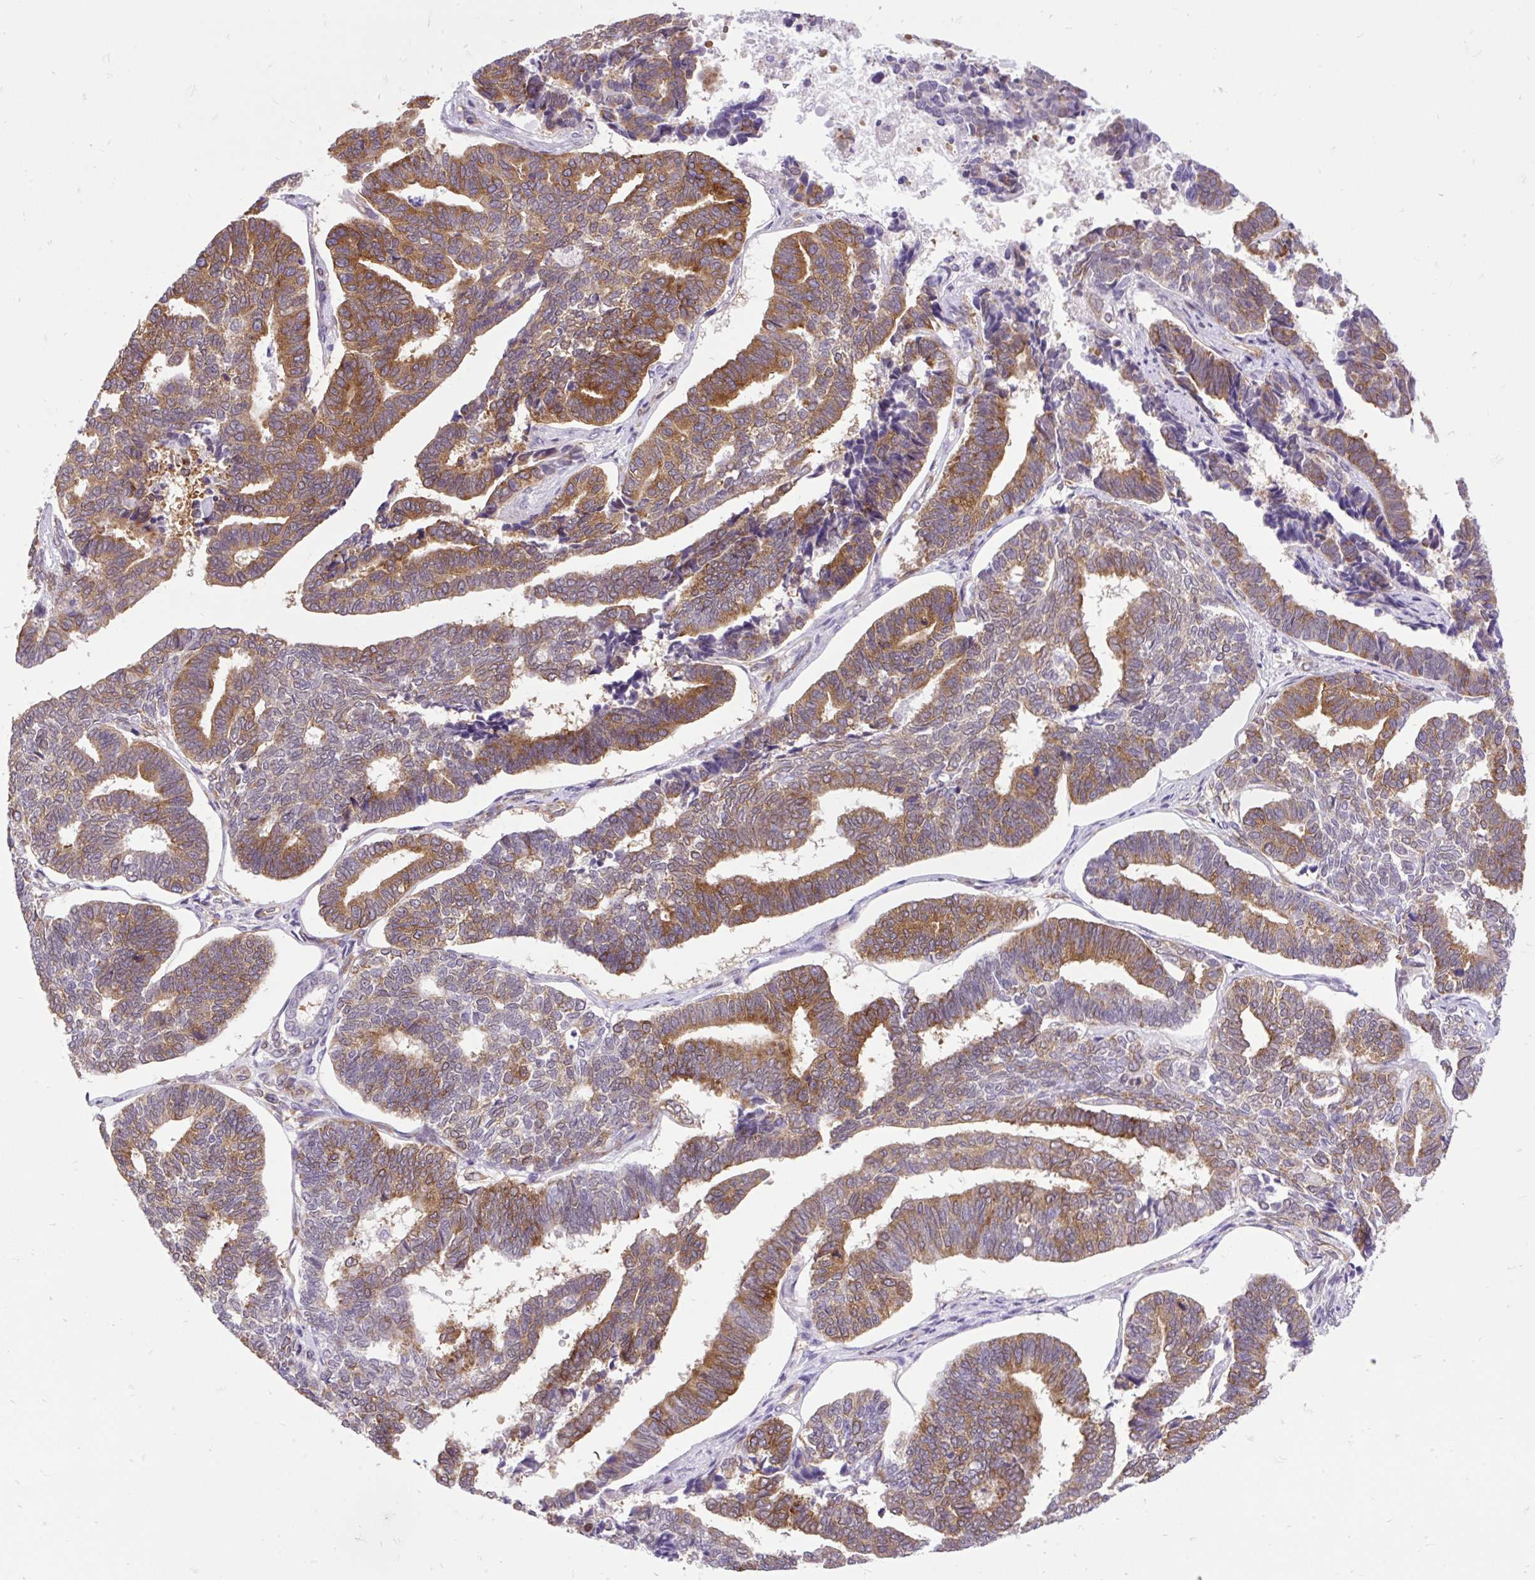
{"staining": {"intensity": "moderate", "quantity": "25%-75%", "location": "cytoplasmic/membranous"}, "tissue": "endometrial cancer", "cell_type": "Tumor cells", "image_type": "cancer", "snomed": [{"axis": "morphology", "description": "Adenocarcinoma, NOS"}, {"axis": "topography", "description": "Endometrium"}], "caption": "Immunohistochemical staining of adenocarcinoma (endometrial) demonstrates moderate cytoplasmic/membranous protein positivity in about 25%-75% of tumor cells.", "gene": "TRIM17", "patient": {"sex": "female", "age": 70}}